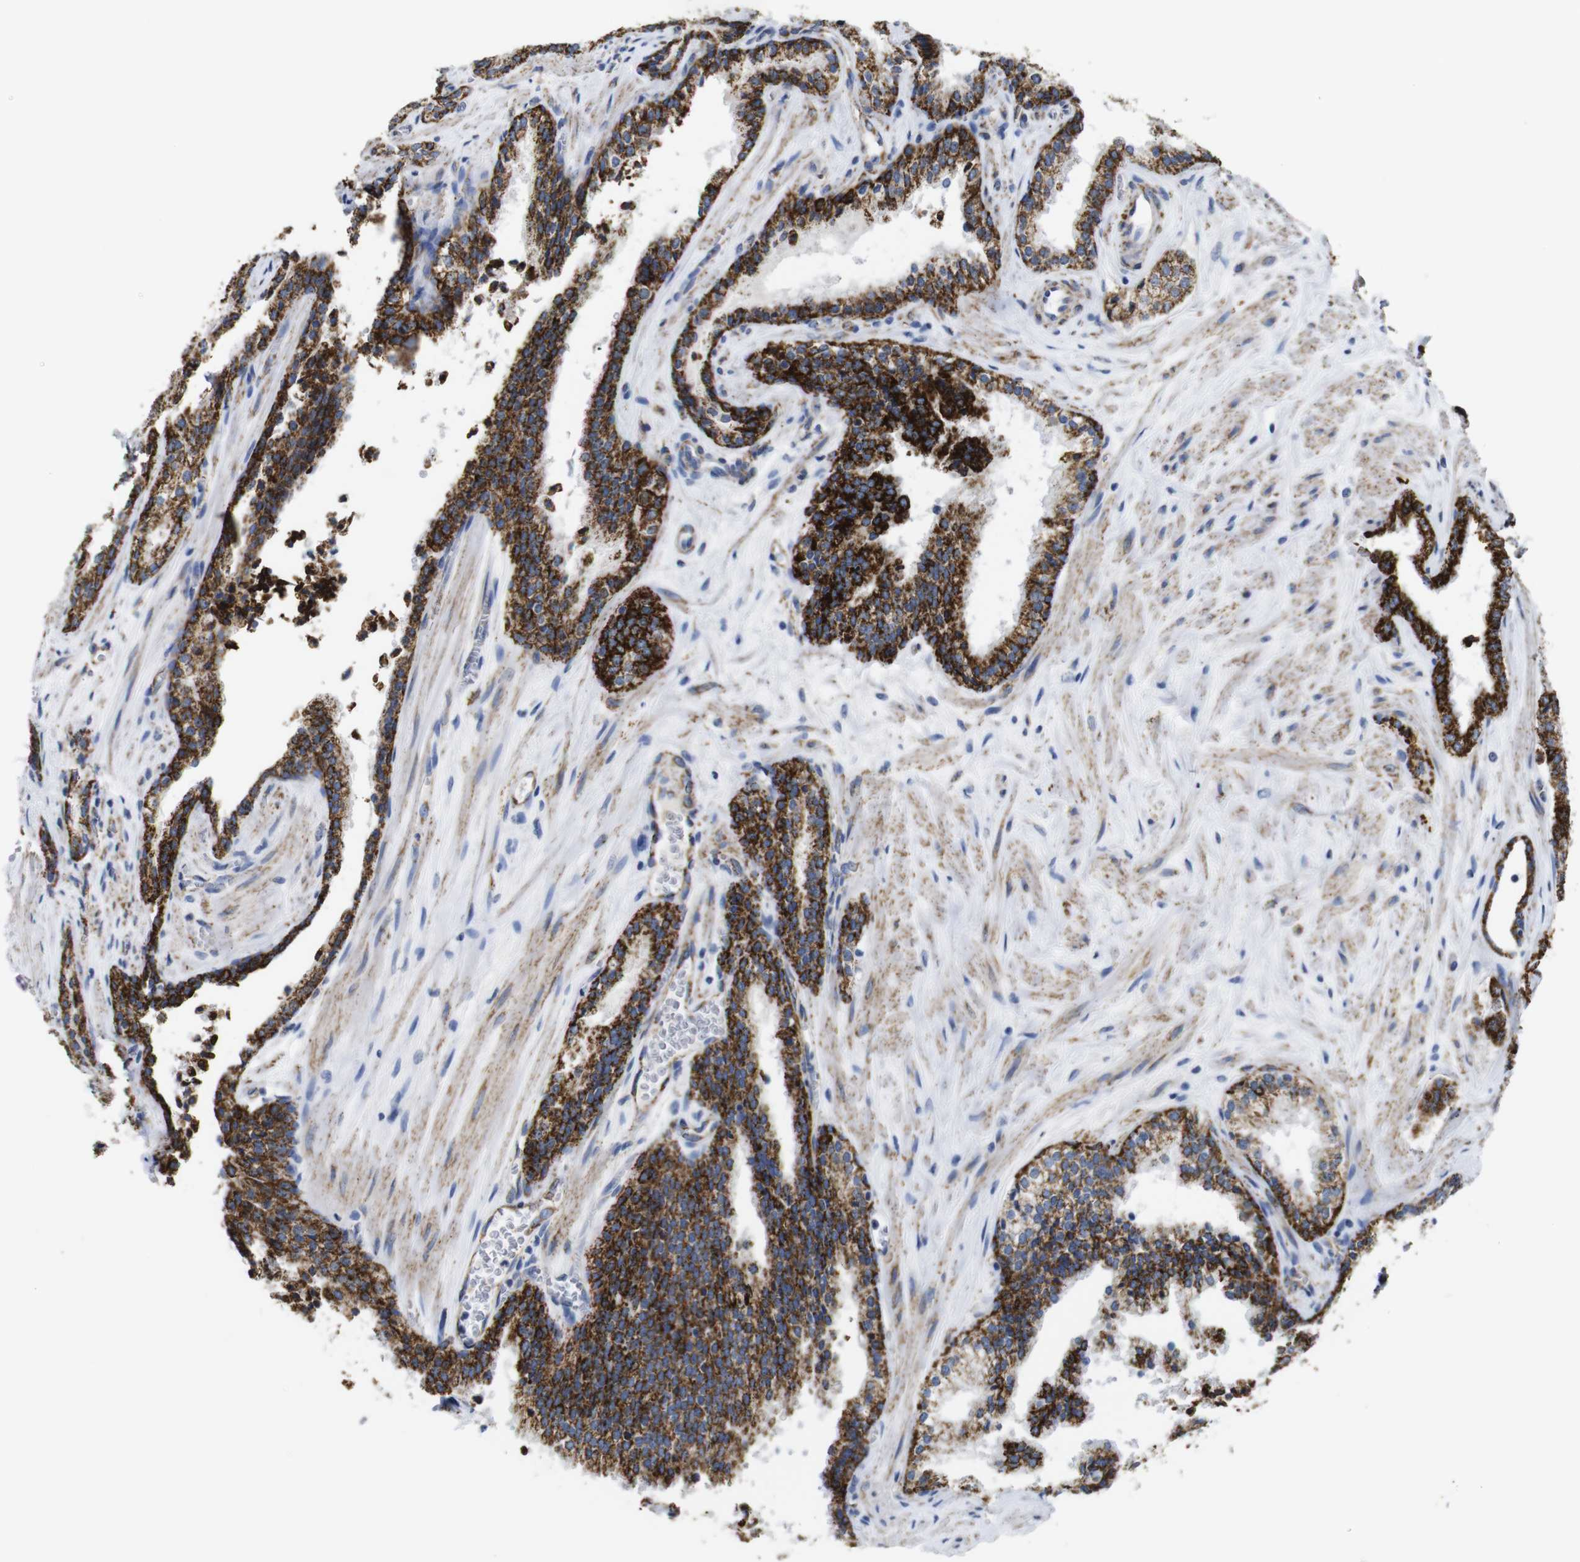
{"staining": {"intensity": "strong", "quantity": ">75%", "location": "cytoplasmic/membranous"}, "tissue": "prostate cancer", "cell_type": "Tumor cells", "image_type": "cancer", "snomed": [{"axis": "morphology", "description": "Adenocarcinoma, Low grade"}, {"axis": "topography", "description": "Prostate"}], "caption": "A high-resolution micrograph shows immunohistochemistry staining of prostate cancer (adenocarcinoma (low-grade)), which demonstrates strong cytoplasmic/membranous expression in about >75% of tumor cells.", "gene": "MAOA", "patient": {"sex": "male", "age": 60}}